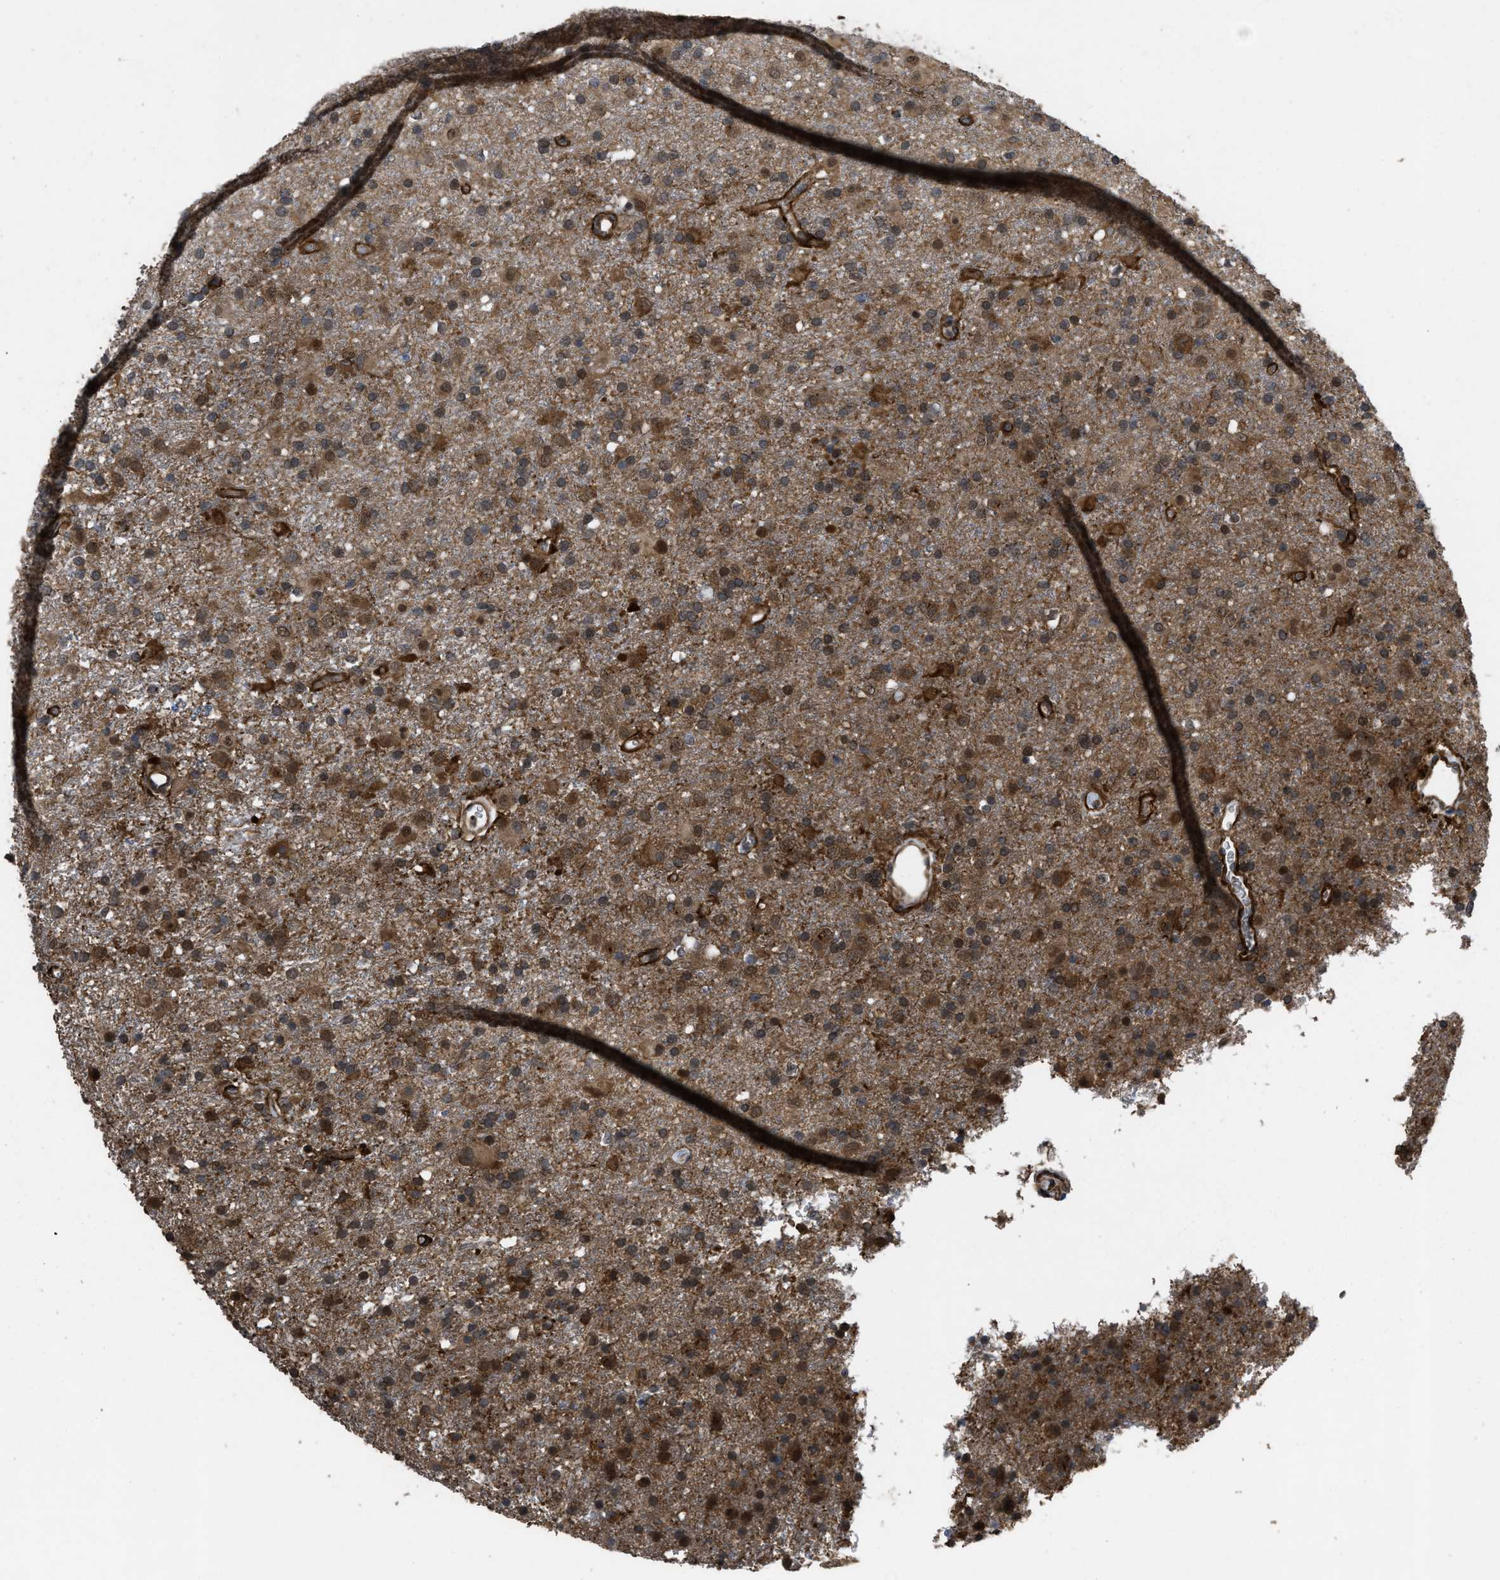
{"staining": {"intensity": "moderate", "quantity": ">75%", "location": "cytoplasmic/membranous"}, "tissue": "glioma", "cell_type": "Tumor cells", "image_type": "cancer", "snomed": [{"axis": "morphology", "description": "Glioma, malignant, Low grade"}, {"axis": "topography", "description": "Brain"}], "caption": "The immunohistochemical stain shows moderate cytoplasmic/membranous positivity in tumor cells of glioma tissue.", "gene": "UTRN", "patient": {"sex": "male", "age": 65}}